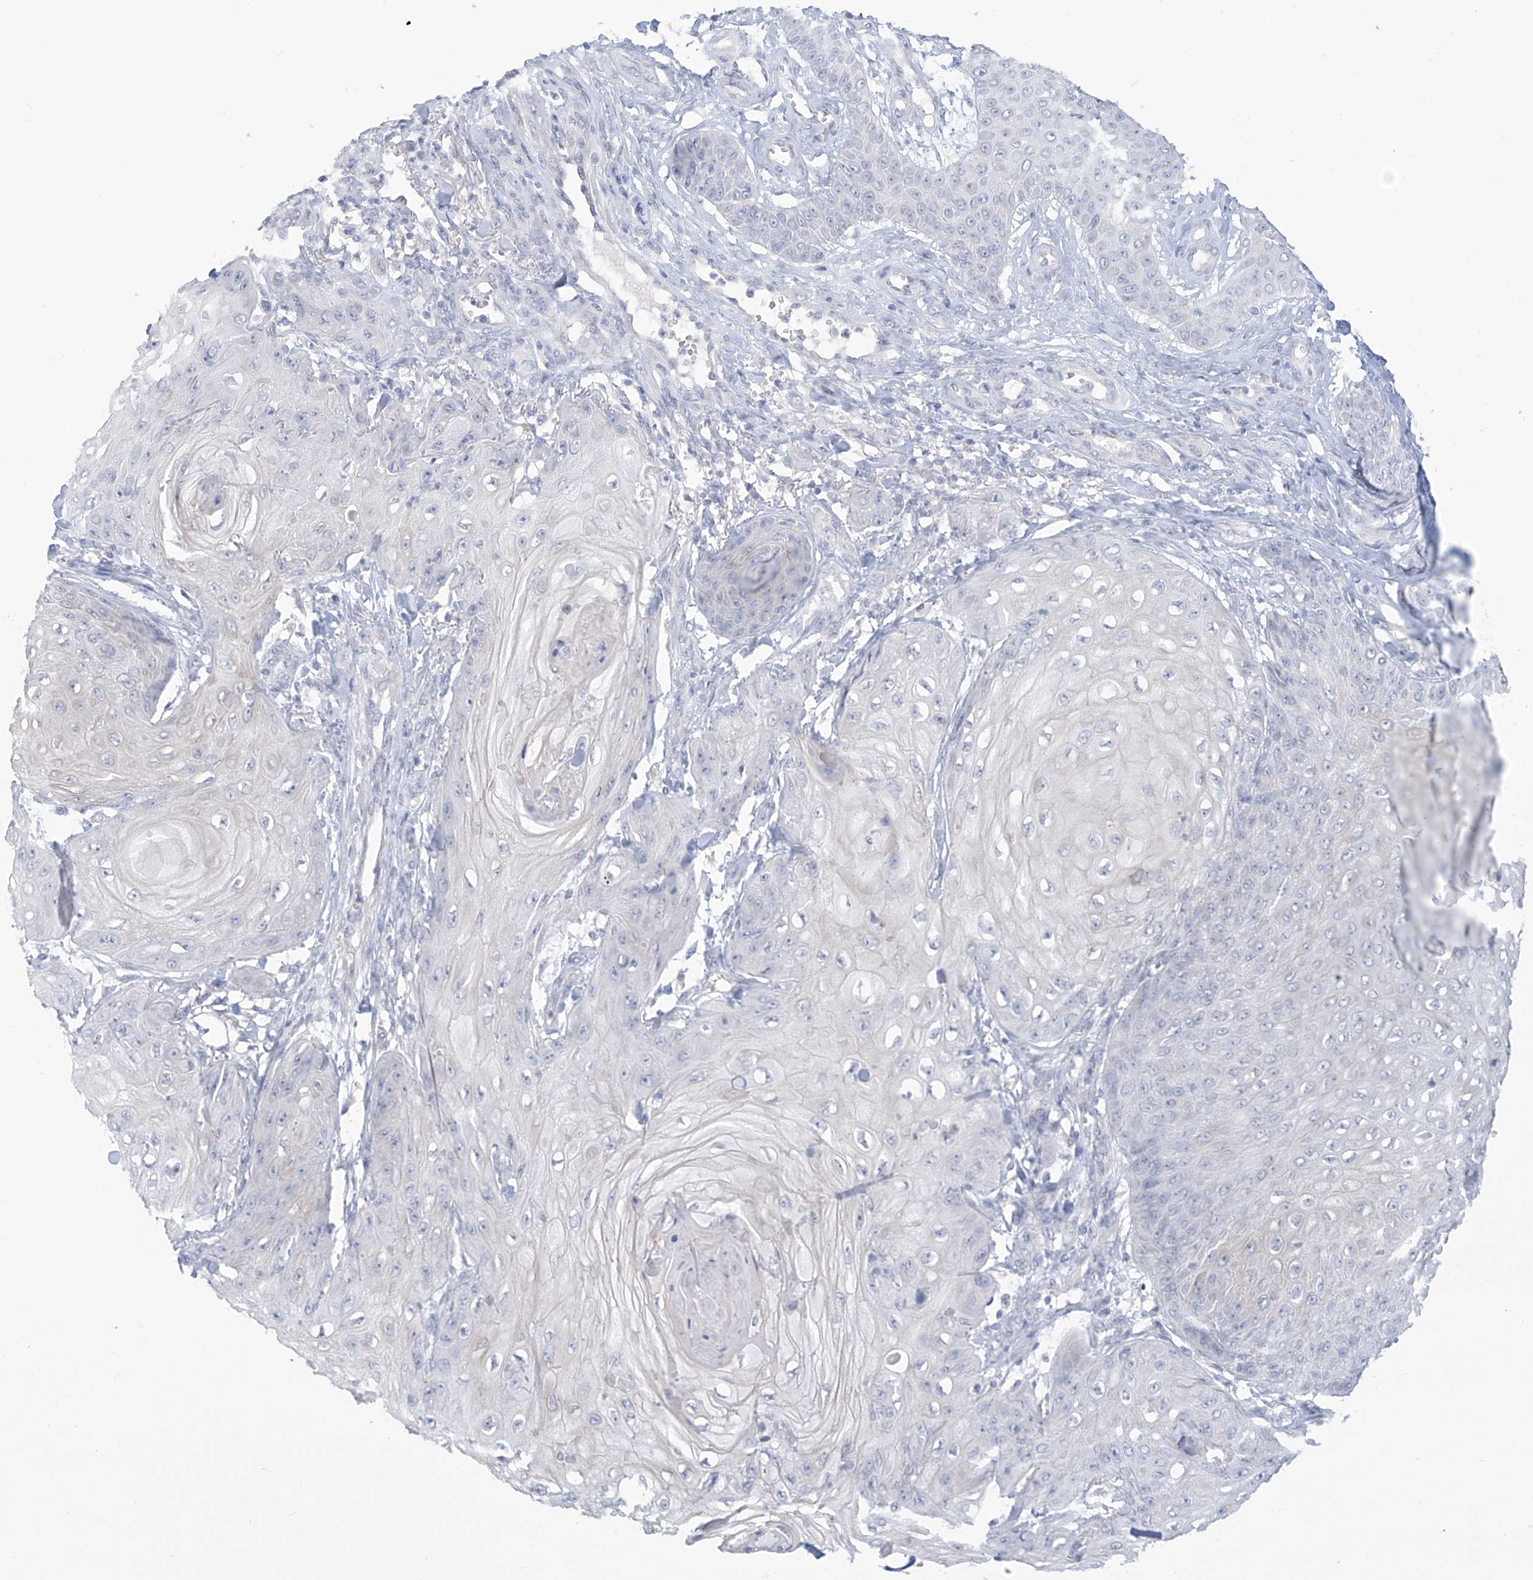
{"staining": {"intensity": "negative", "quantity": "none", "location": "none"}, "tissue": "skin cancer", "cell_type": "Tumor cells", "image_type": "cancer", "snomed": [{"axis": "morphology", "description": "Squamous cell carcinoma, NOS"}, {"axis": "topography", "description": "Skin"}], "caption": "Immunohistochemistry image of neoplastic tissue: squamous cell carcinoma (skin) stained with DAB exhibits no significant protein expression in tumor cells. (Stains: DAB immunohistochemistry (IHC) with hematoxylin counter stain, Microscopy: brightfield microscopy at high magnification).", "gene": "IBA57", "patient": {"sex": "male", "age": 74}}